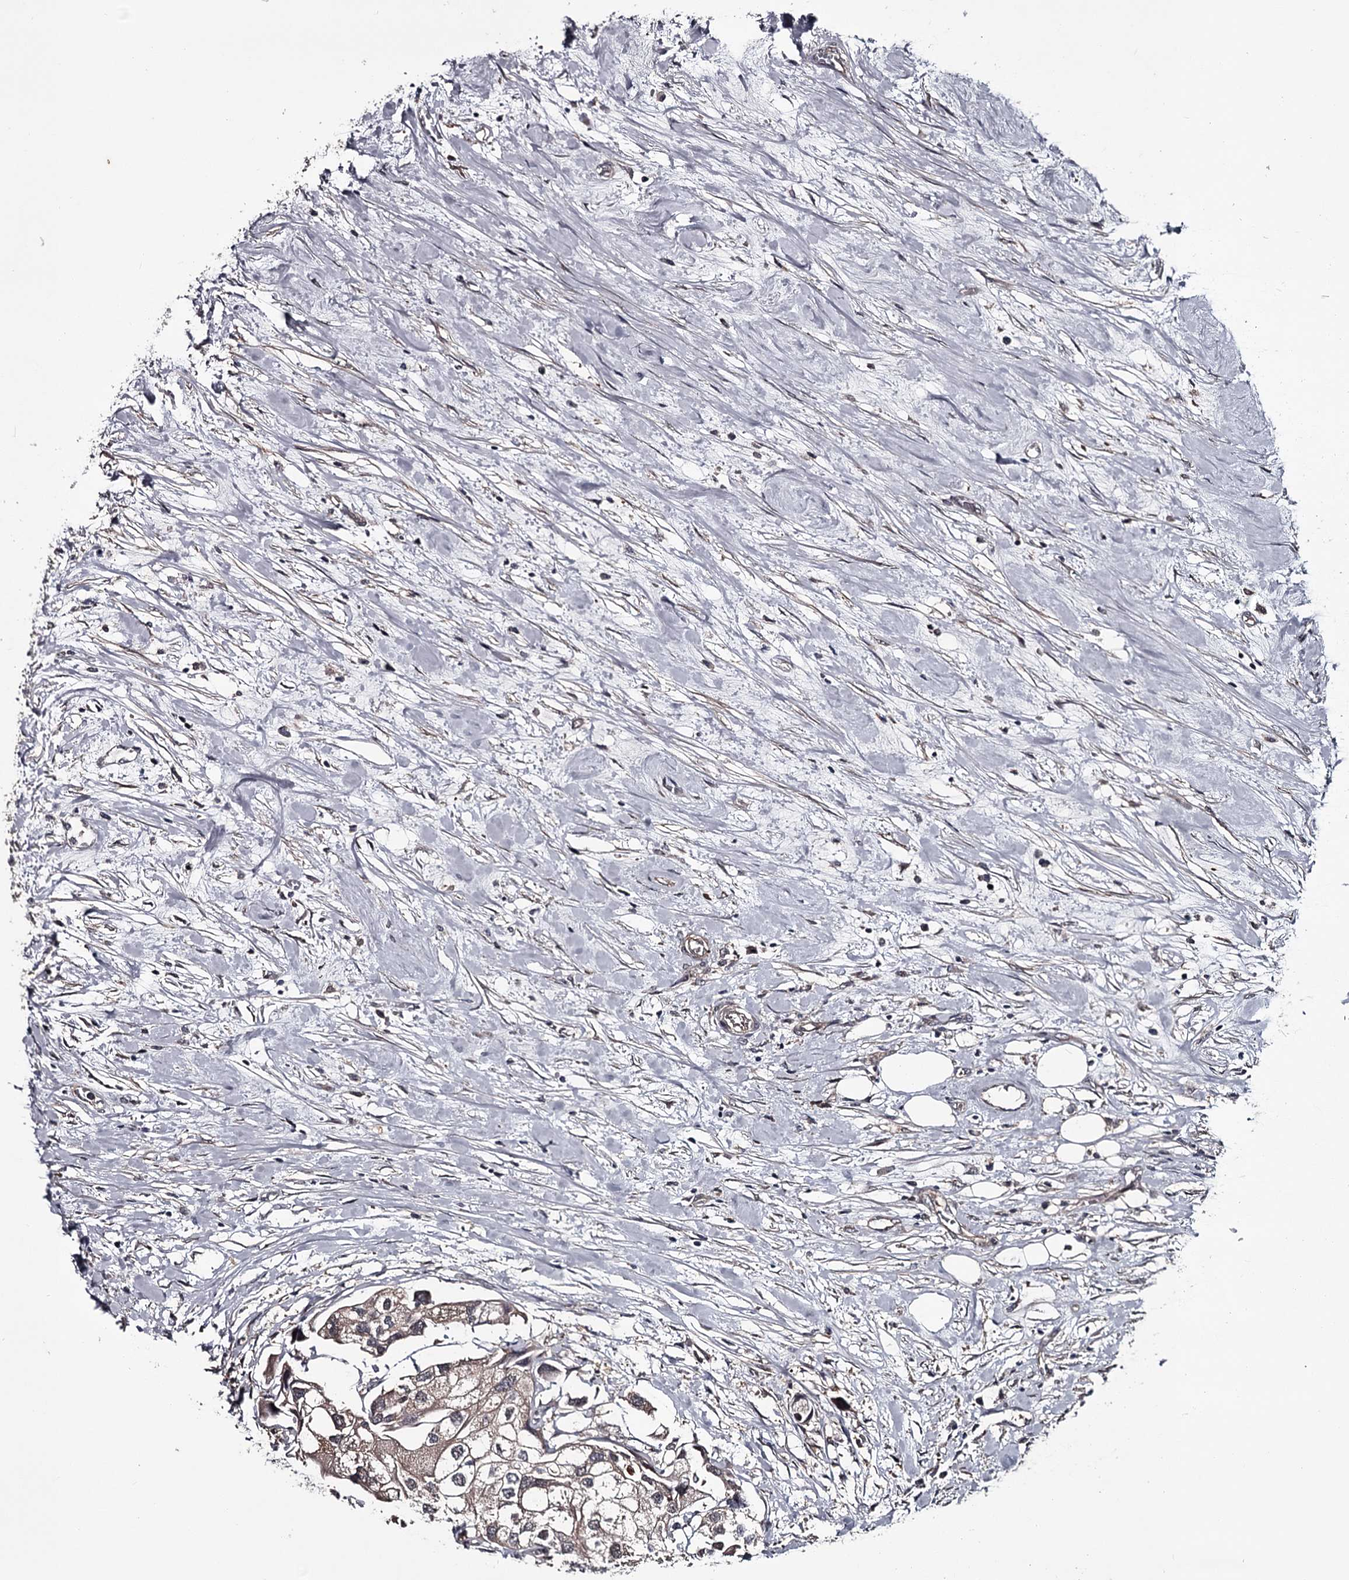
{"staining": {"intensity": "weak", "quantity": "<25%", "location": "cytoplasmic/membranous"}, "tissue": "urothelial cancer", "cell_type": "Tumor cells", "image_type": "cancer", "snomed": [{"axis": "morphology", "description": "Urothelial carcinoma, High grade"}, {"axis": "topography", "description": "Urinary bladder"}], "caption": "This is a histopathology image of IHC staining of urothelial cancer, which shows no staining in tumor cells. (DAB IHC, high magnification).", "gene": "DAO", "patient": {"sex": "male", "age": 64}}